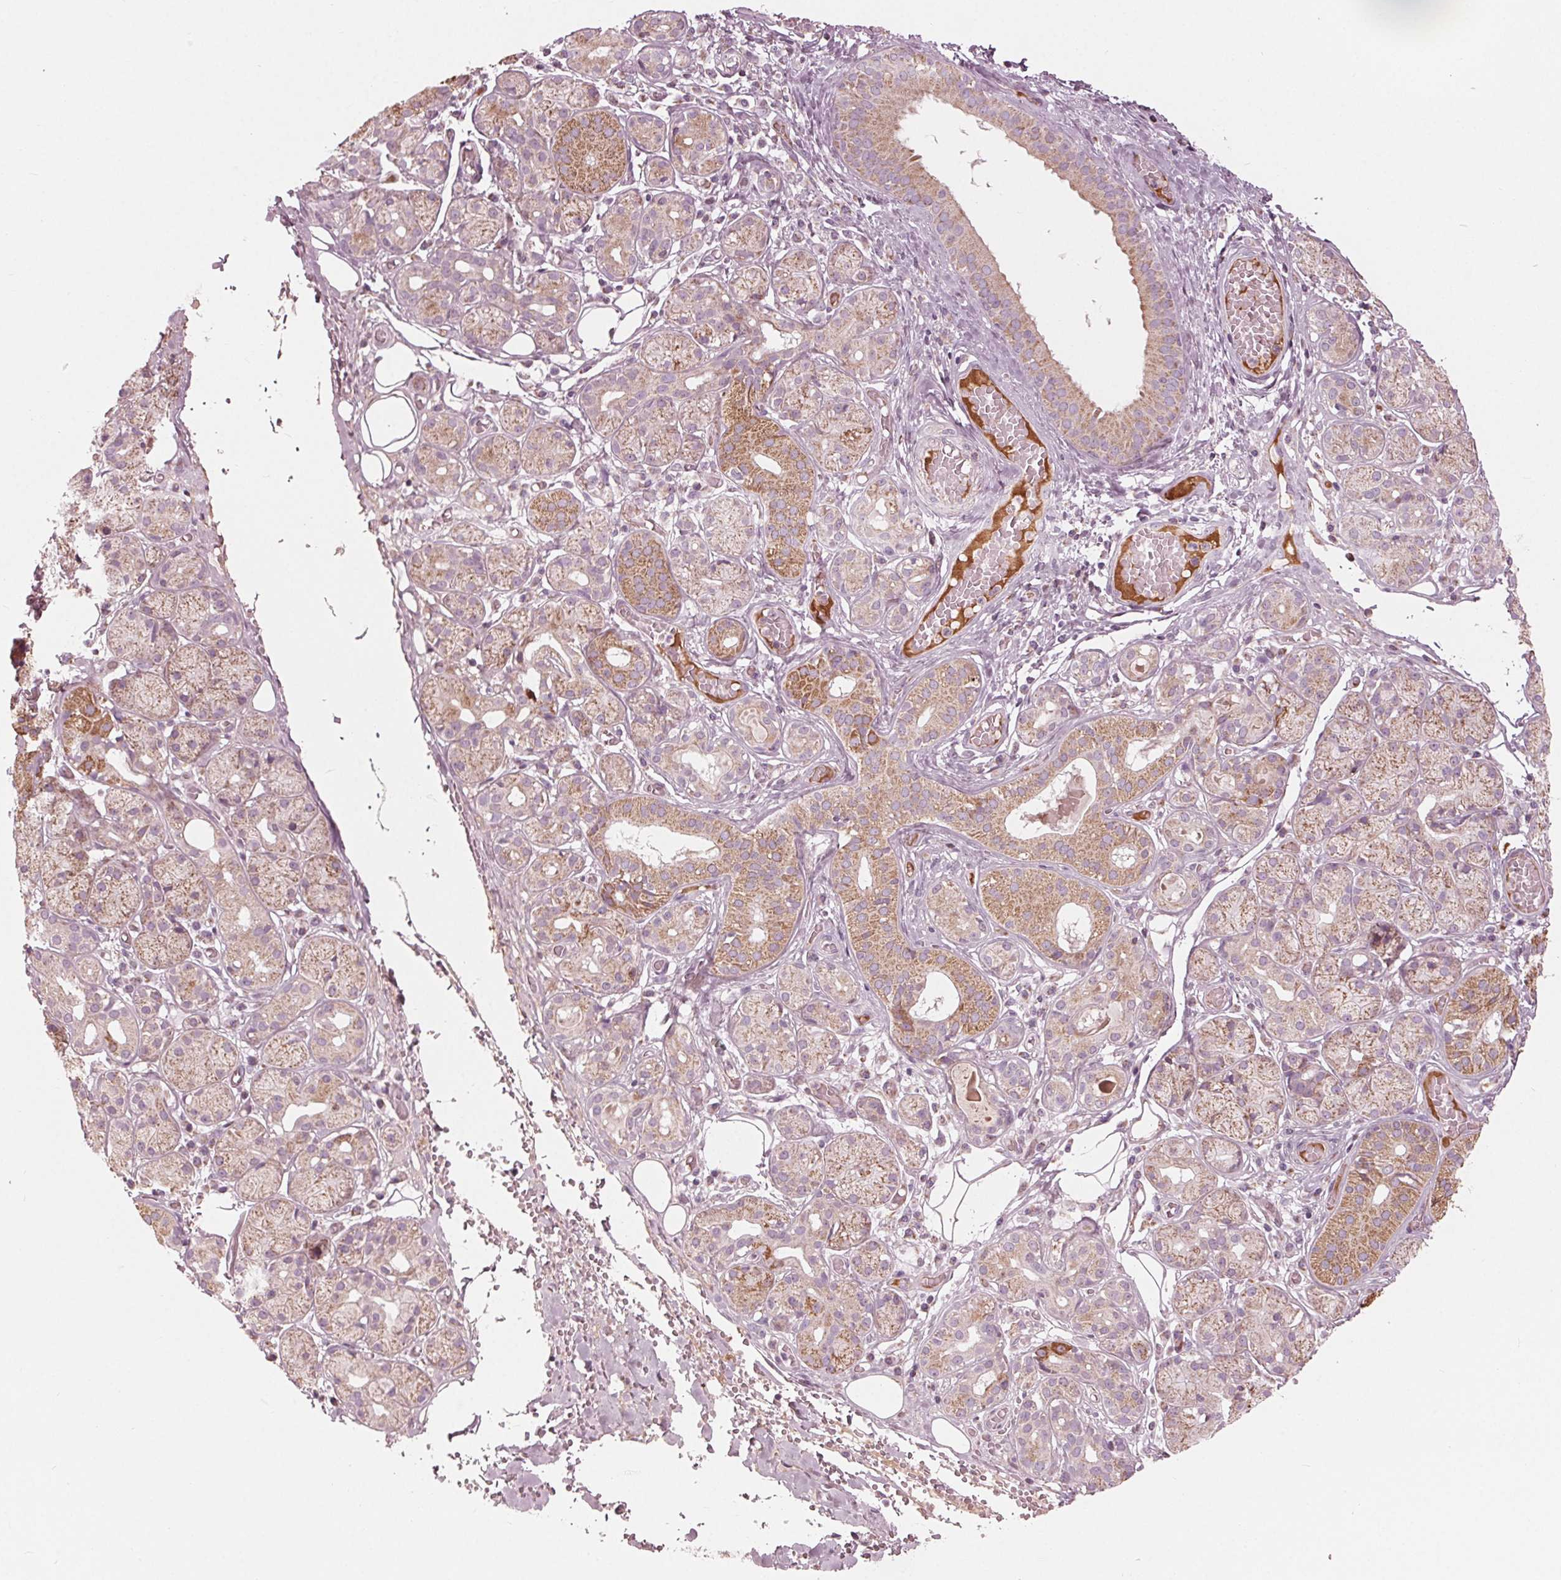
{"staining": {"intensity": "moderate", "quantity": "25%-75%", "location": "cytoplasmic/membranous"}, "tissue": "salivary gland", "cell_type": "Glandular cells", "image_type": "normal", "snomed": [{"axis": "morphology", "description": "Normal tissue, NOS"}, {"axis": "topography", "description": "Salivary gland"}, {"axis": "topography", "description": "Peripheral nerve tissue"}], "caption": "A brown stain labels moderate cytoplasmic/membranous expression of a protein in glandular cells of normal human salivary gland.", "gene": "CLN6", "patient": {"sex": "male", "age": 71}}